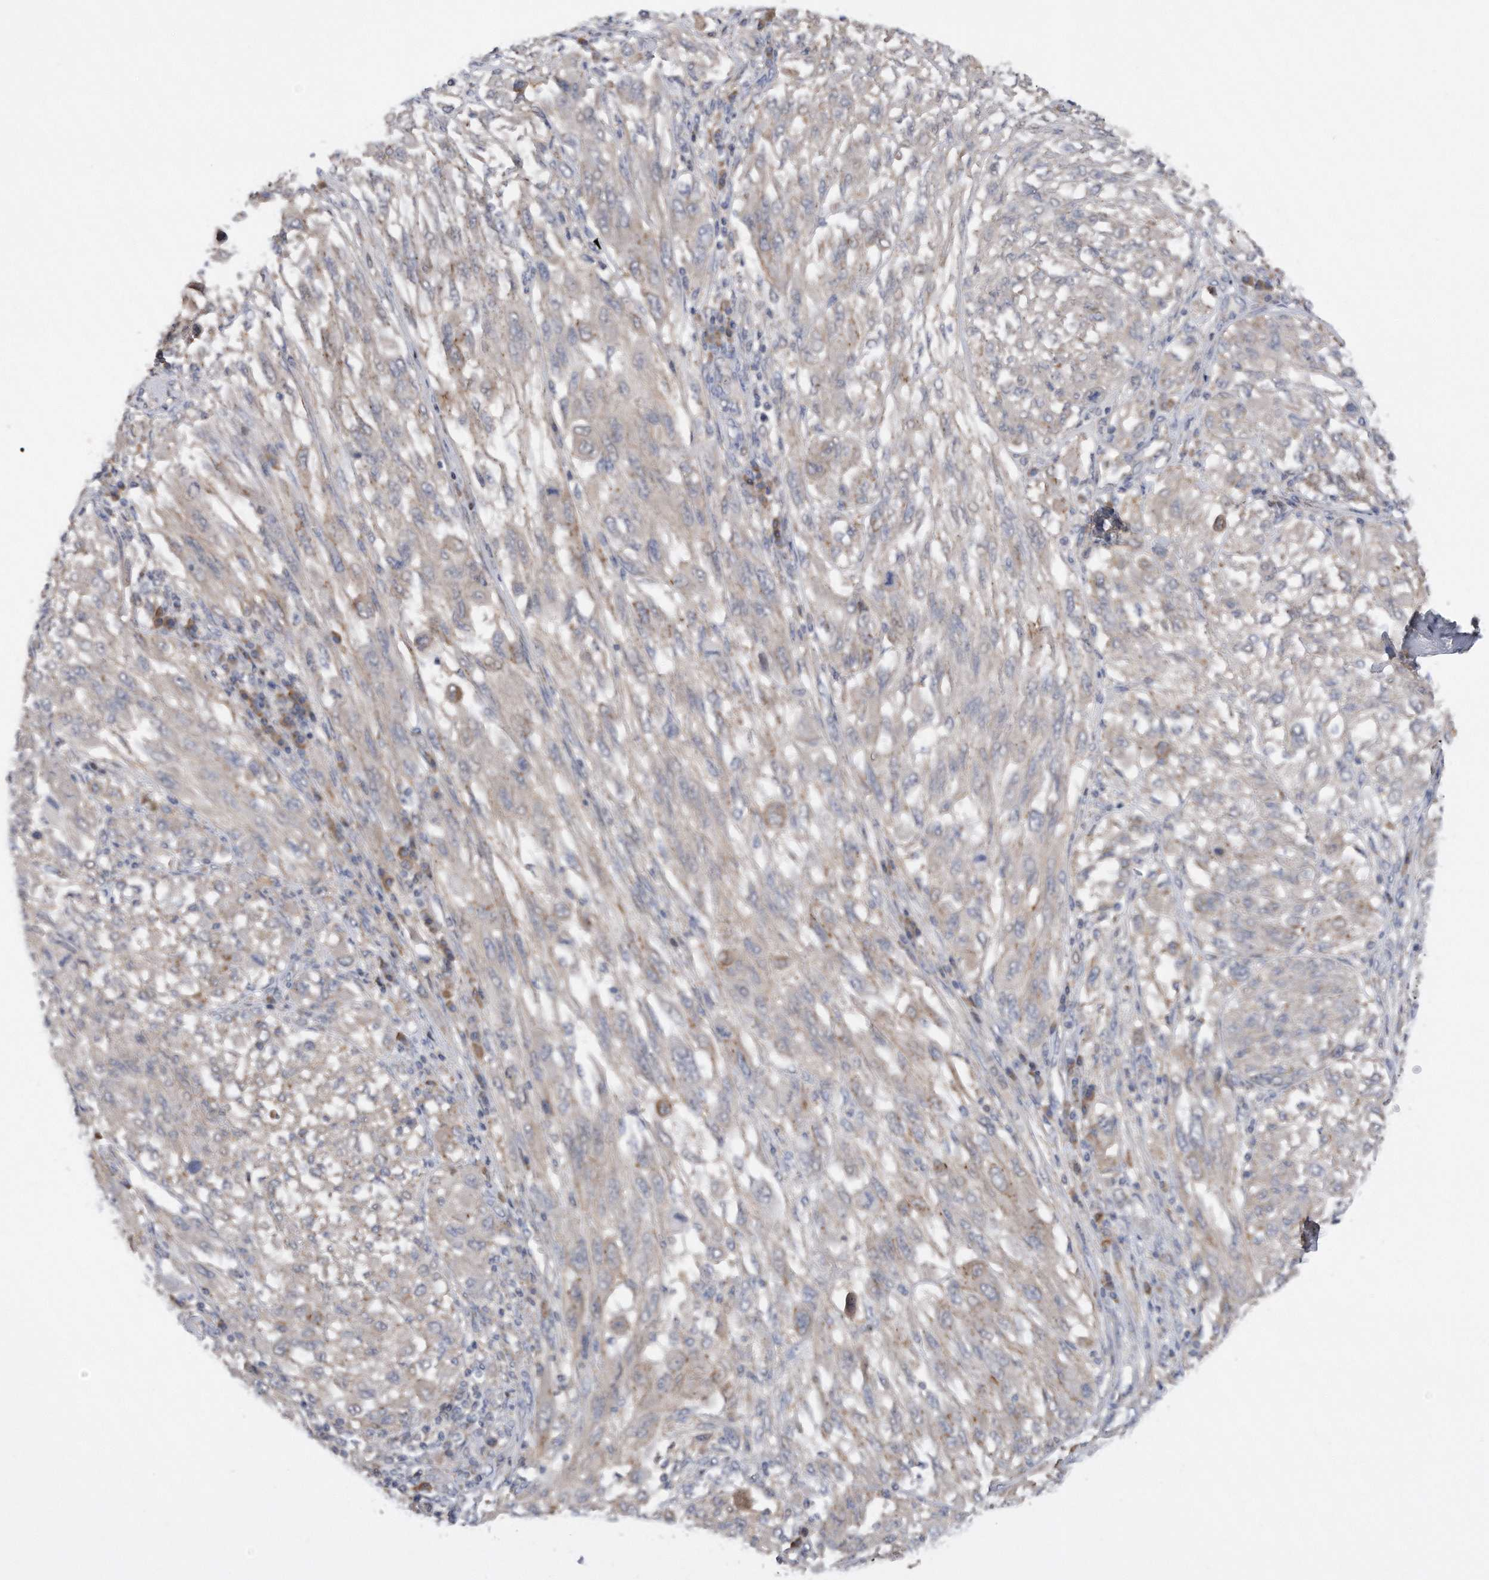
{"staining": {"intensity": "negative", "quantity": "none", "location": "none"}, "tissue": "melanoma", "cell_type": "Tumor cells", "image_type": "cancer", "snomed": [{"axis": "morphology", "description": "Malignant melanoma, NOS"}, {"axis": "topography", "description": "Skin"}], "caption": "High power microscopy image of an IHC micrograph of malignant melanoma, revealing no significant staining in tumor cells. Brightfield microscopy of IHC stained with DAB (brown) and hematoxylin (blue), captured at high magnification.", "gene": "CDH12", "patient": {"sex": "female", "age": 91}}